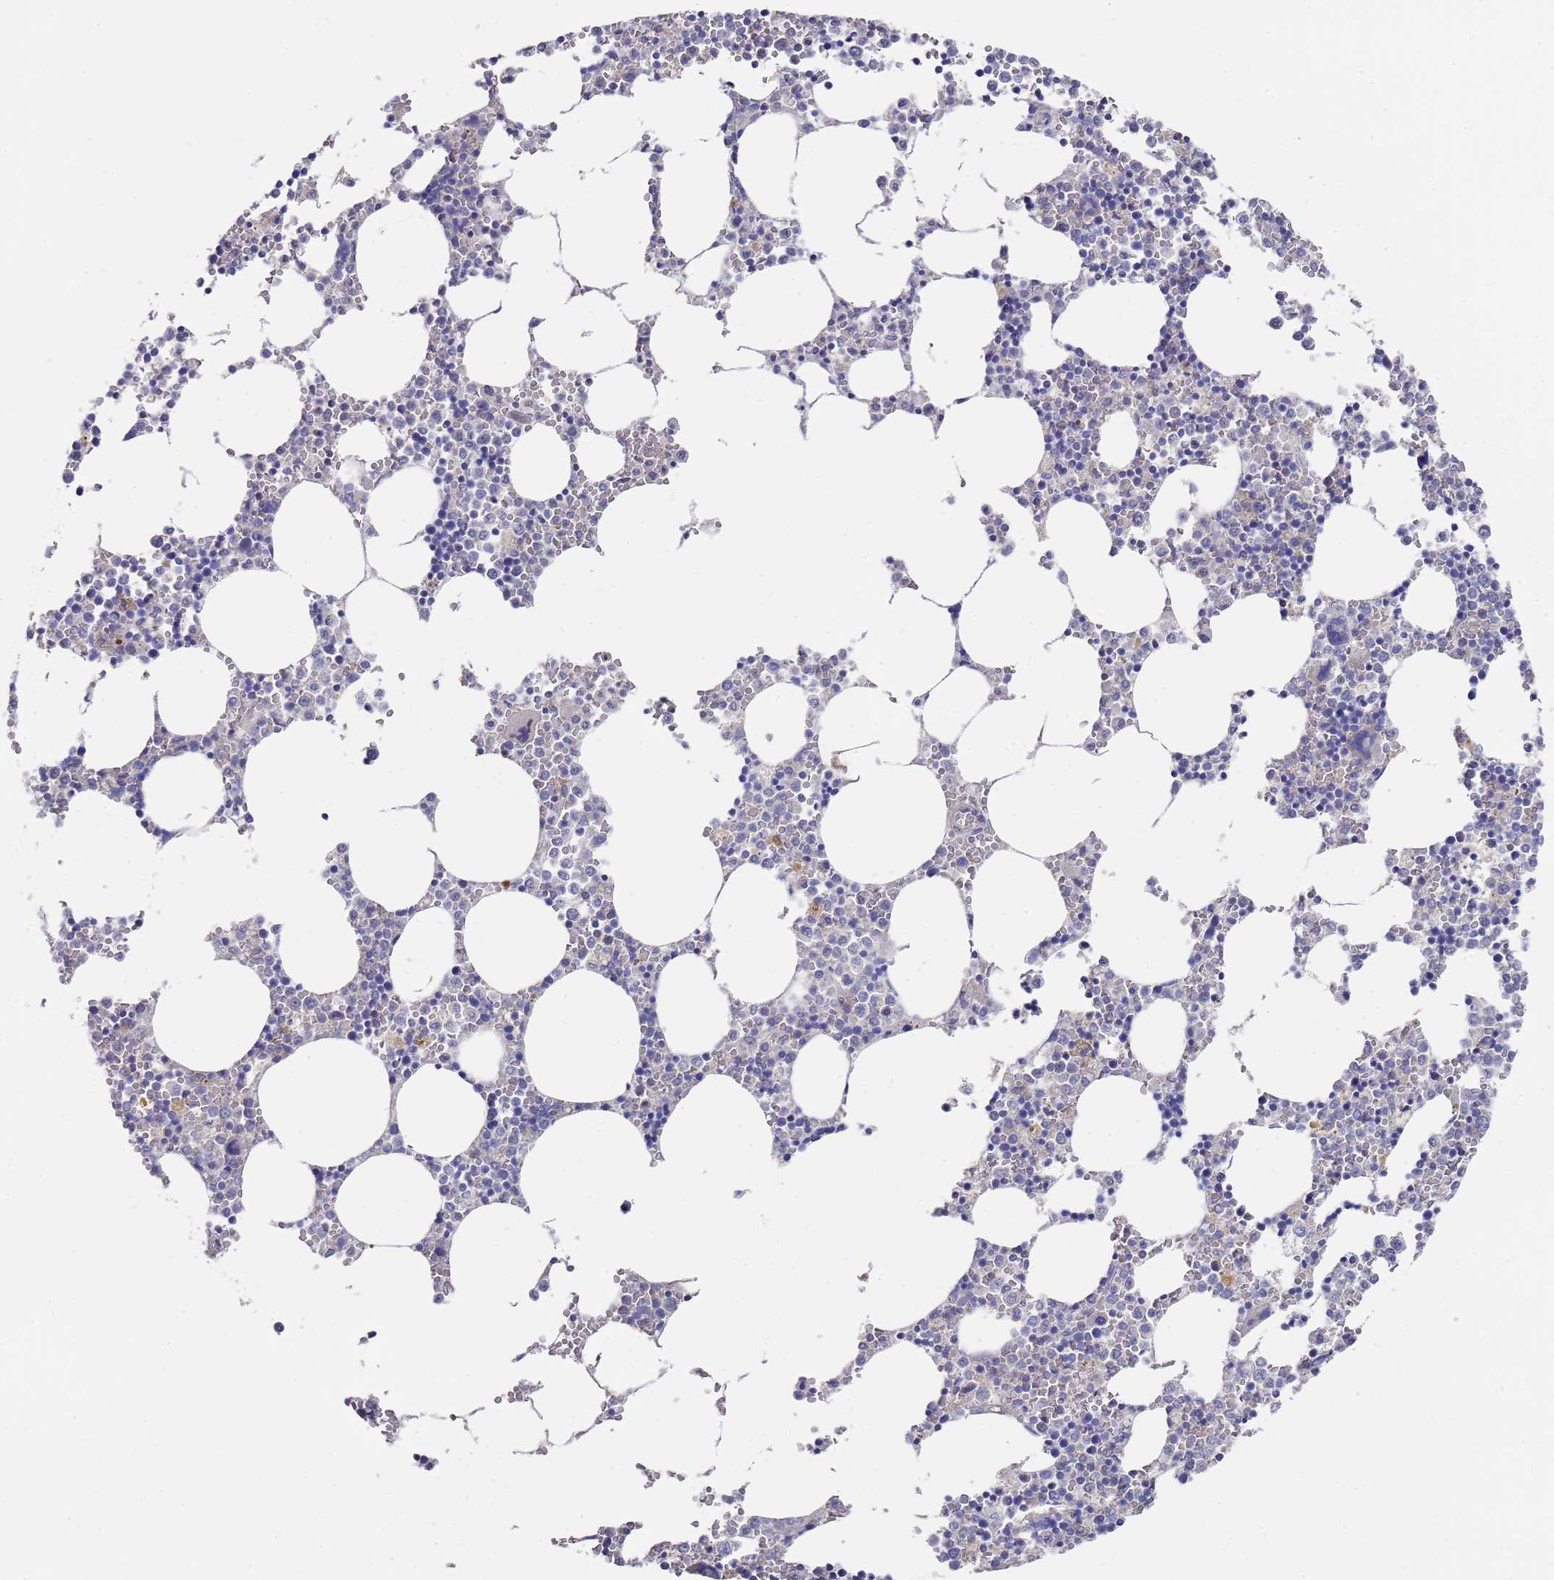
{"staining": {"intensity": "weak", "quantity": "<25%", "location": "cytoplasmic/membranous"}, "tissue": "bone marrow", "cell_type": "Hematopoietic cells", "image_type": "normal", "snomed": [{"axis": "morphology", "description": "Normal tissue, NOS"}, {"axis": "topography", "description": "Bone marrow"}], "caption": "Hematopoietic cells show no significant protein staining in benign bone marrow. The staining is performed using DAB brown chromogen with nuclei counter-stained in using hematoxylin.", "gene": "SCAPER", "patient": {"sex": "female", "age": 64}}